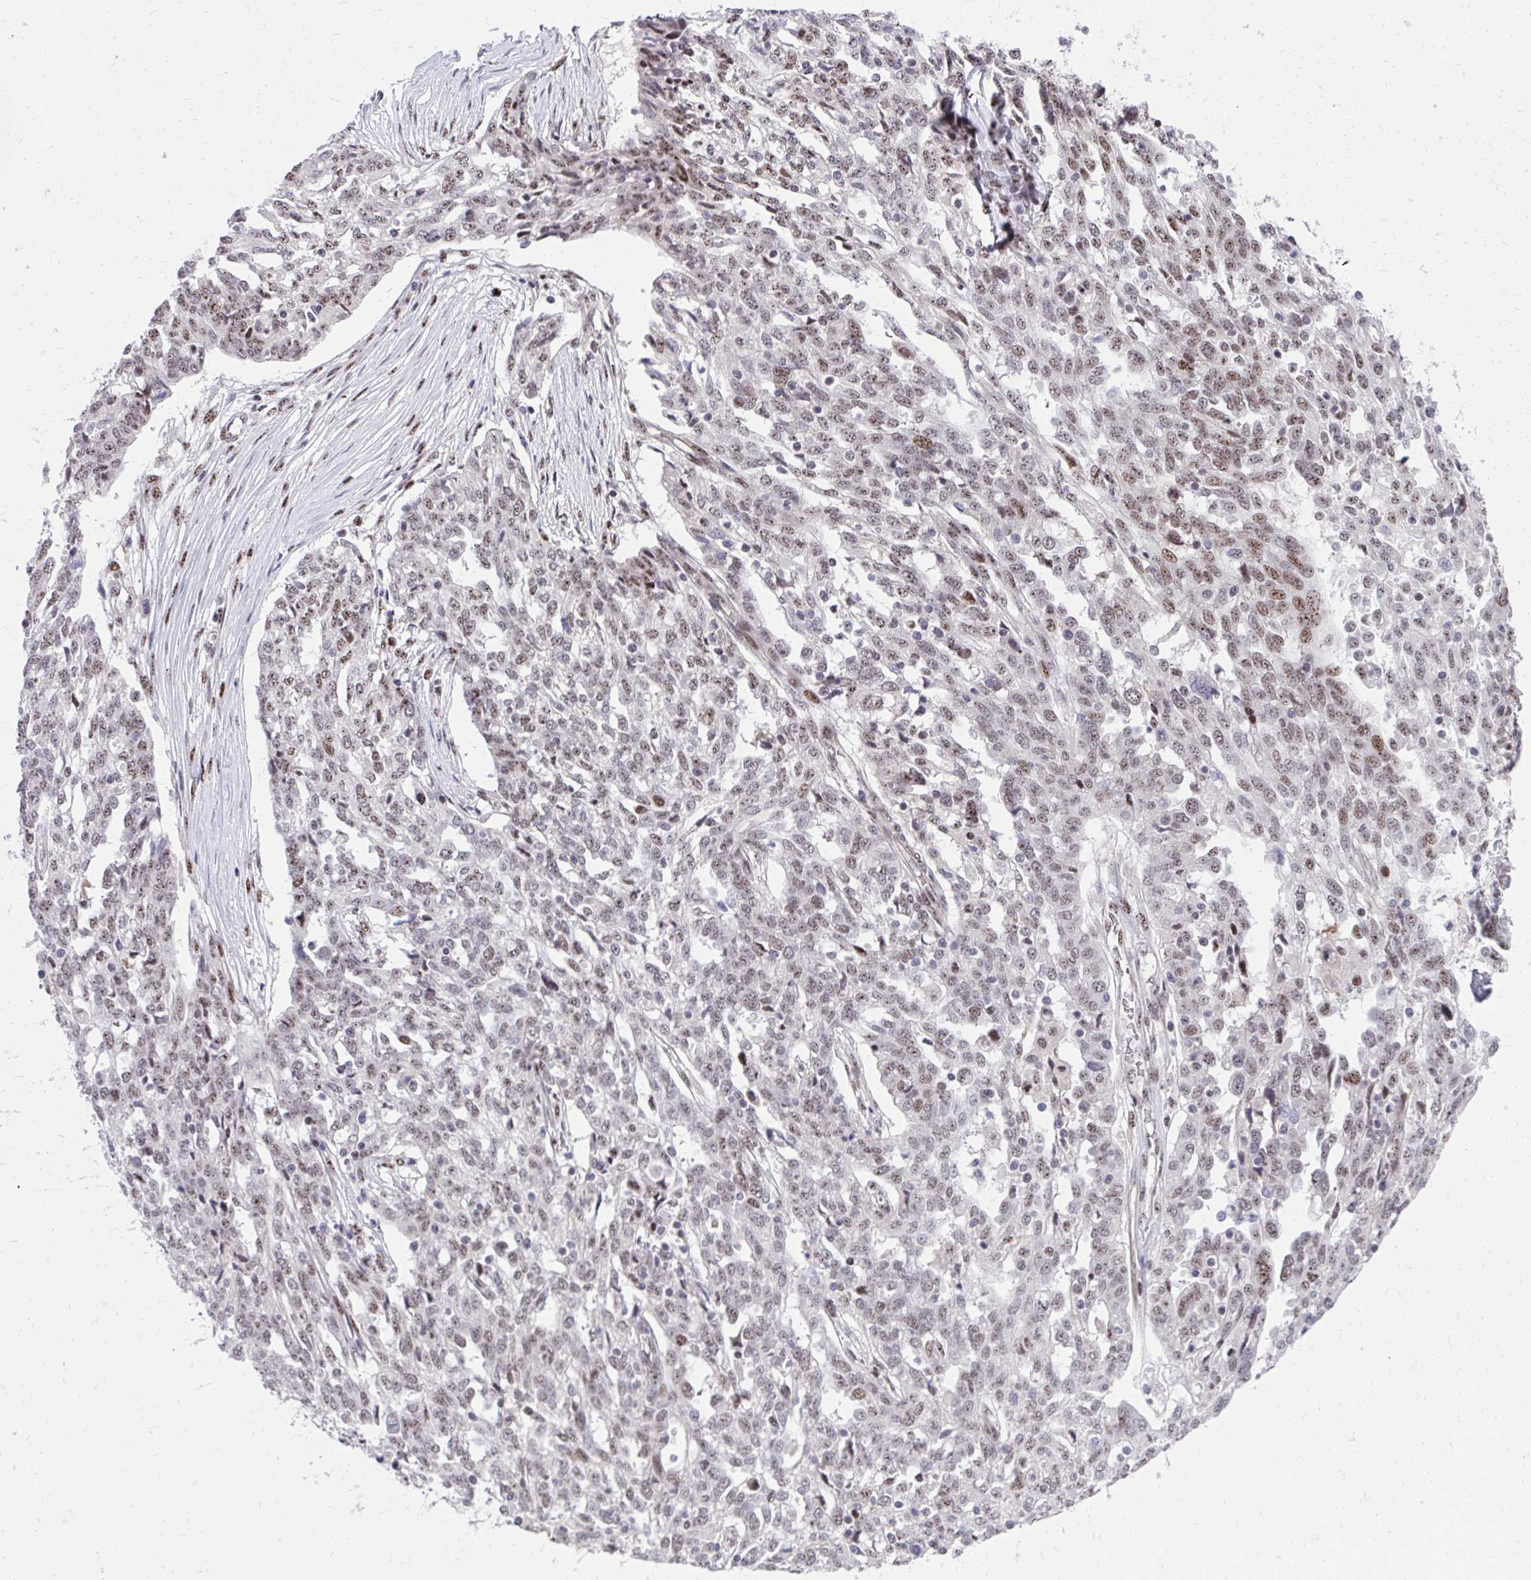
{"staining": {"intensity": "moderate", "quantity": "25%-75%", "location": "nuclear"}, "tissue": "ovarian cancer", "cell_type": "Tumor cells", "image_type": "cancer", "snomed": [{"axis": "morphology", "description": "Cystadenocarcinoma, serous, NOS"}, {"axis": "topography", "description": "Ovary"}], "caption": "Human ovarian serous cystadenocarcinoma stained with a brown dye shows moderate nuclear positive expression in approximately 25%-75% of tumor cells.", "gene": "HOXA4", "patient": {"sex": "female", "age": 67}}